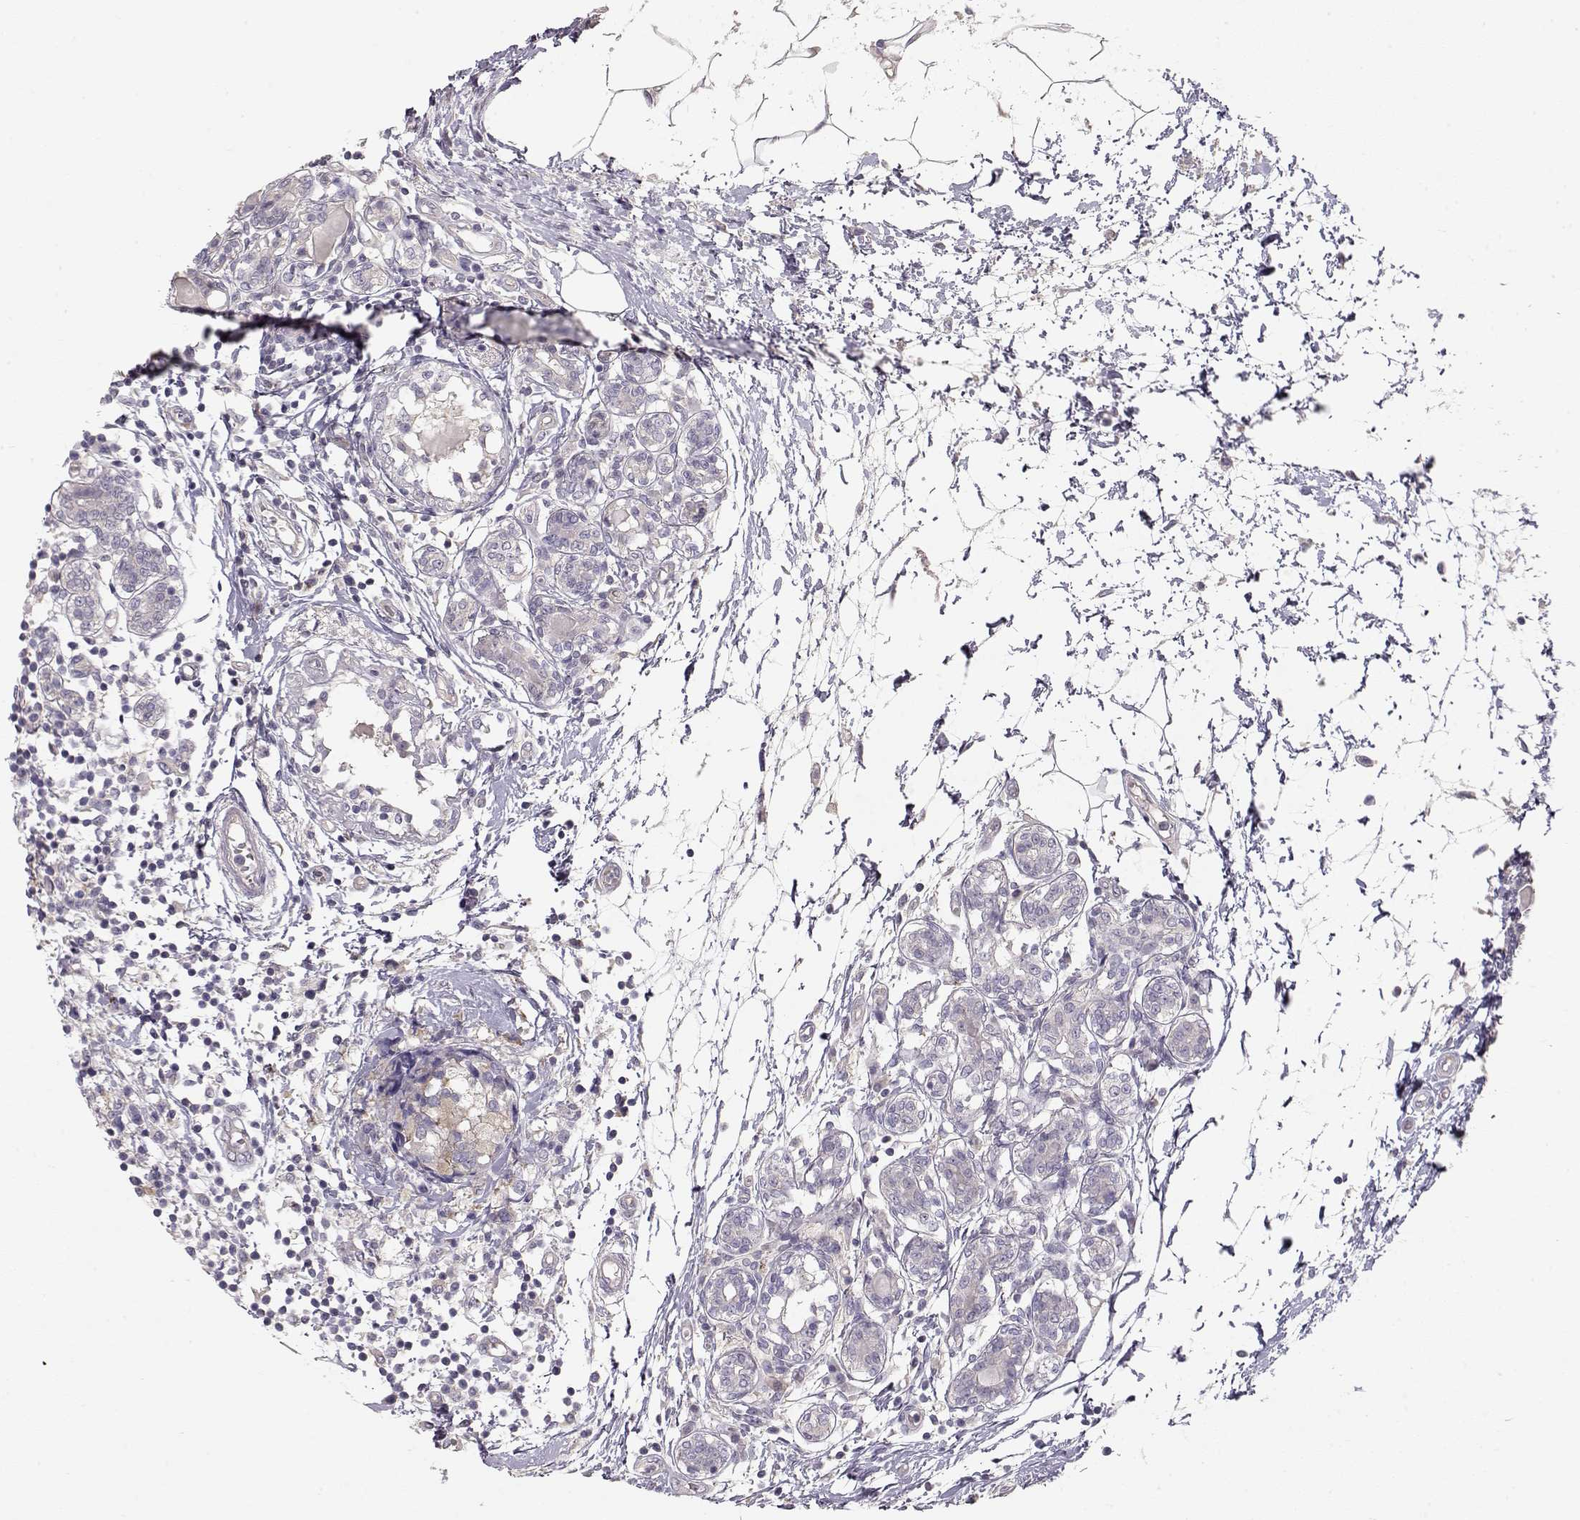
{"staining": {"intensity": "negative", "quantity": "none", "location": "none"}, "tissue": "breast cancer", "cell_type": "Tumor cells", "image_type": "cancer", "snomed": [{"axis": "morphology", "description": "Lobular carcinoma"}, {"axis": "topography", "description": "Breast"}], "caption": "This micrograph is of breast cancer (lobular carcinoma) stained with immunohistochemistry to label a protein in brown with the nuclei are counter-stained blue. There is no staining in tumor cells.", "gene": "ARHGAP8", "patient": {"sex": "female", "age": 59}}